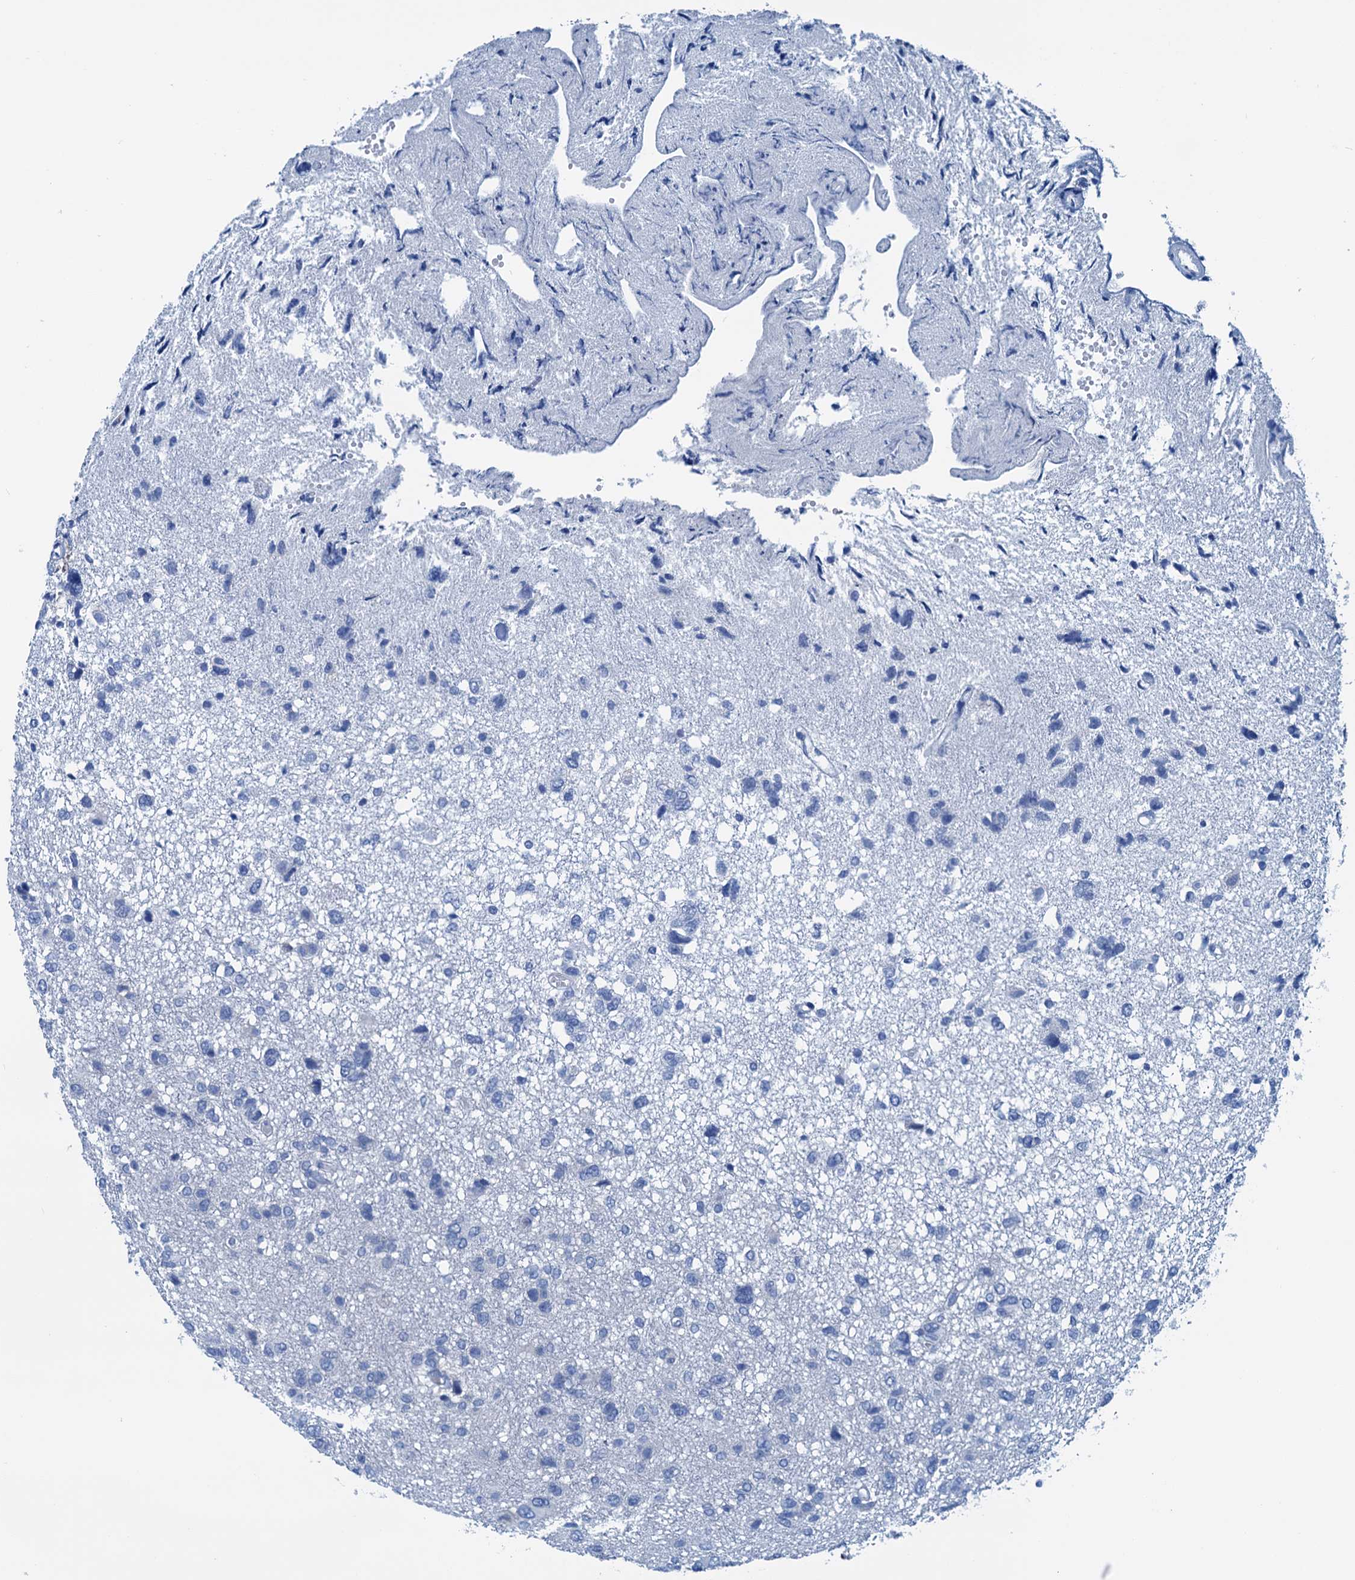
{"staining": {"intensity": "negative", "quantity": "none", "location": "none"}, "tissue": "glioma", "cell_type": "Tumor cells", "image_type": "cancer", "snomed": [{"axis": "morphology", "description": "Glioma, malignant, High grade"}, {"axis": "topography", "description": "Brain"}], "caption": "This is an immunohistochemistry photomicrograph of human high-grade glioma (malignant). There is no positivity in tumor cells.", "gene": "KNDC1", "patient": {"sex": "female", "age": 59}}